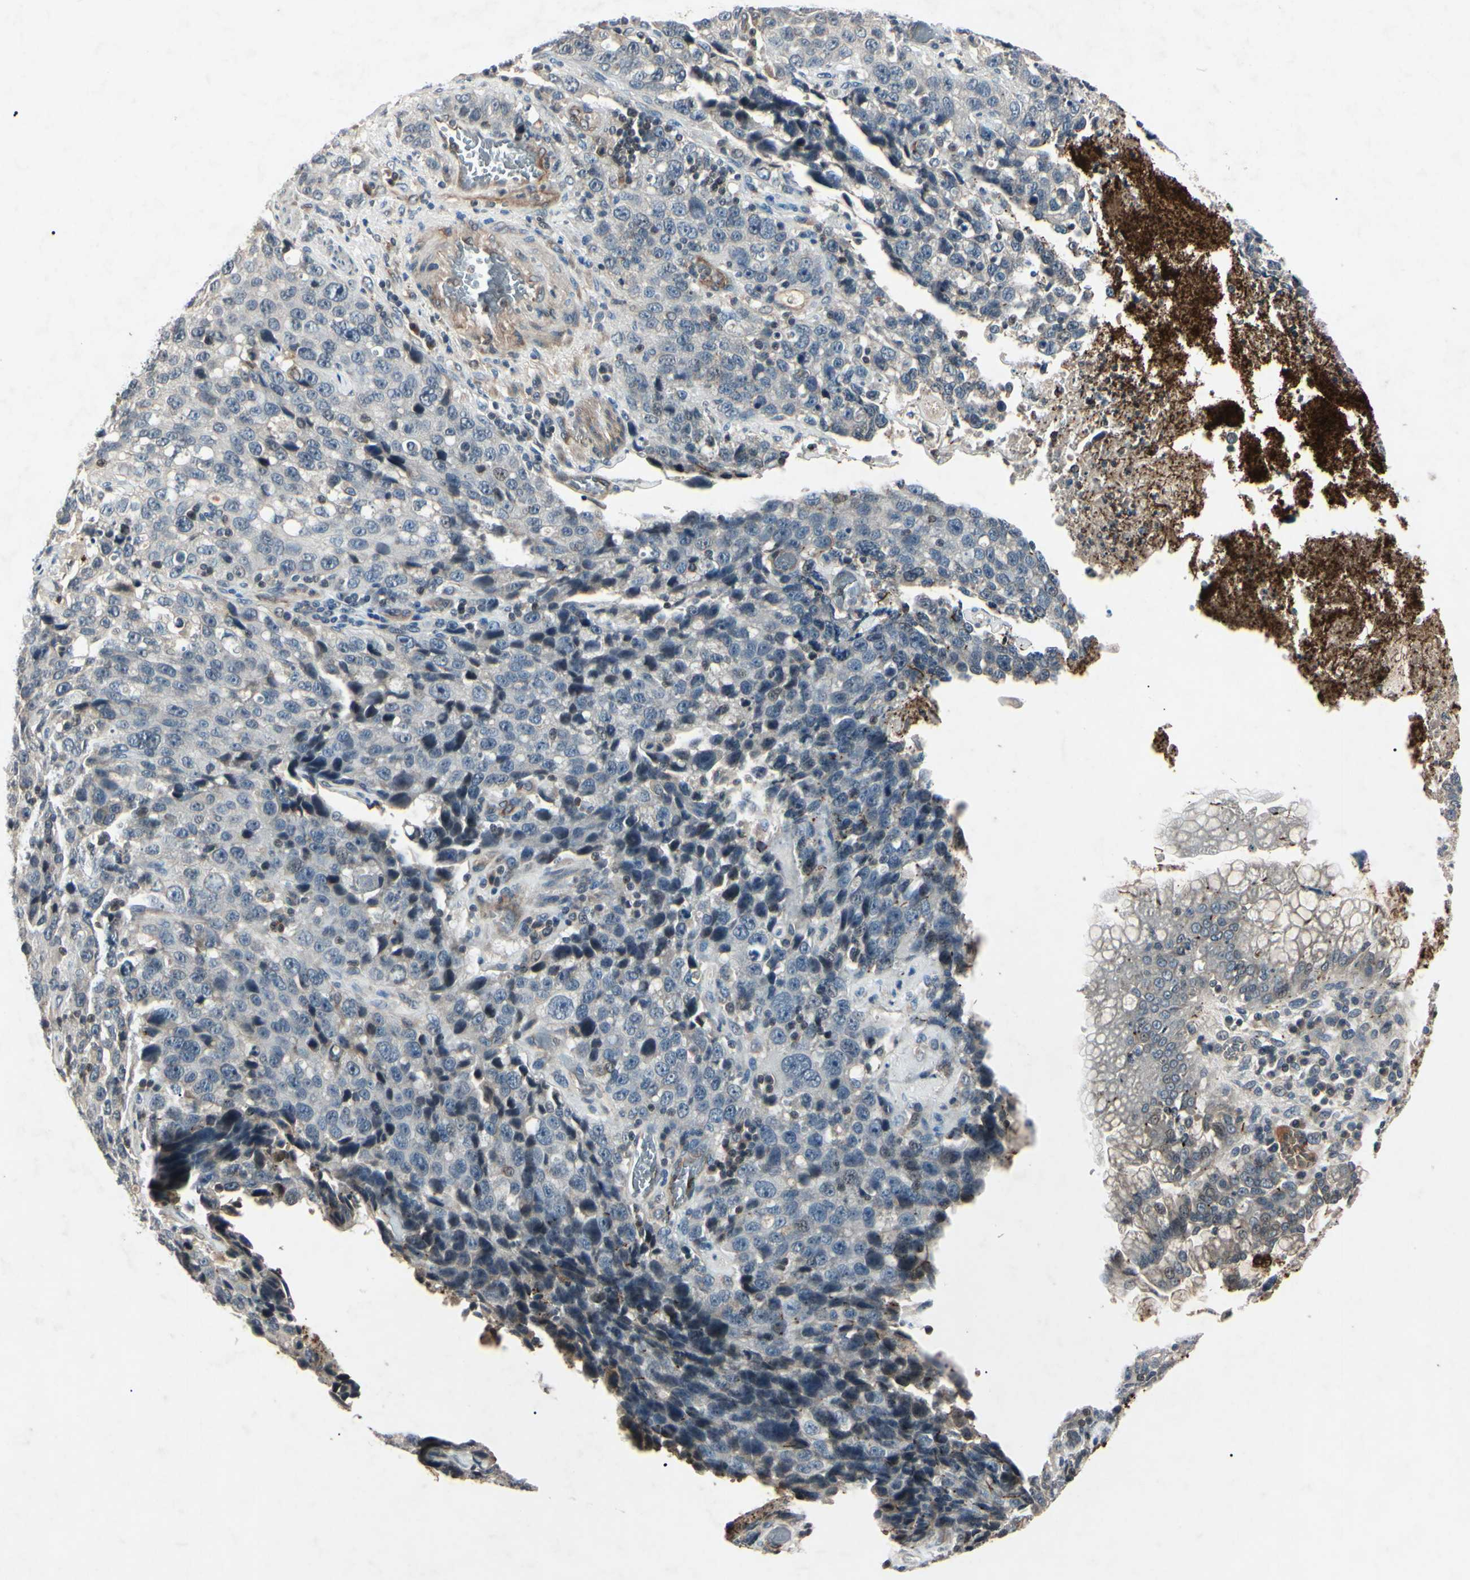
{"staining": {"intensity": "negative", "quantity": "none", "location": "none"}, "tissue": "stomach cancer", "cell_type": "Tumor cells", "image_type": "cancer", "snomed": [{"axis": "morphology", "description": "Normal tissue, NOS"}, {"axis": "morphology", "description": "Adenocarcinoma, NOS"}, {"axis": "topography", "description": "Stomach"}], "caption": "IHC of human stomach cancer (adenocarcinoma) exhibits no staining in tumor cells.", "gene": "AEBP1", "patient": {"sex": "male", "age": 48}}